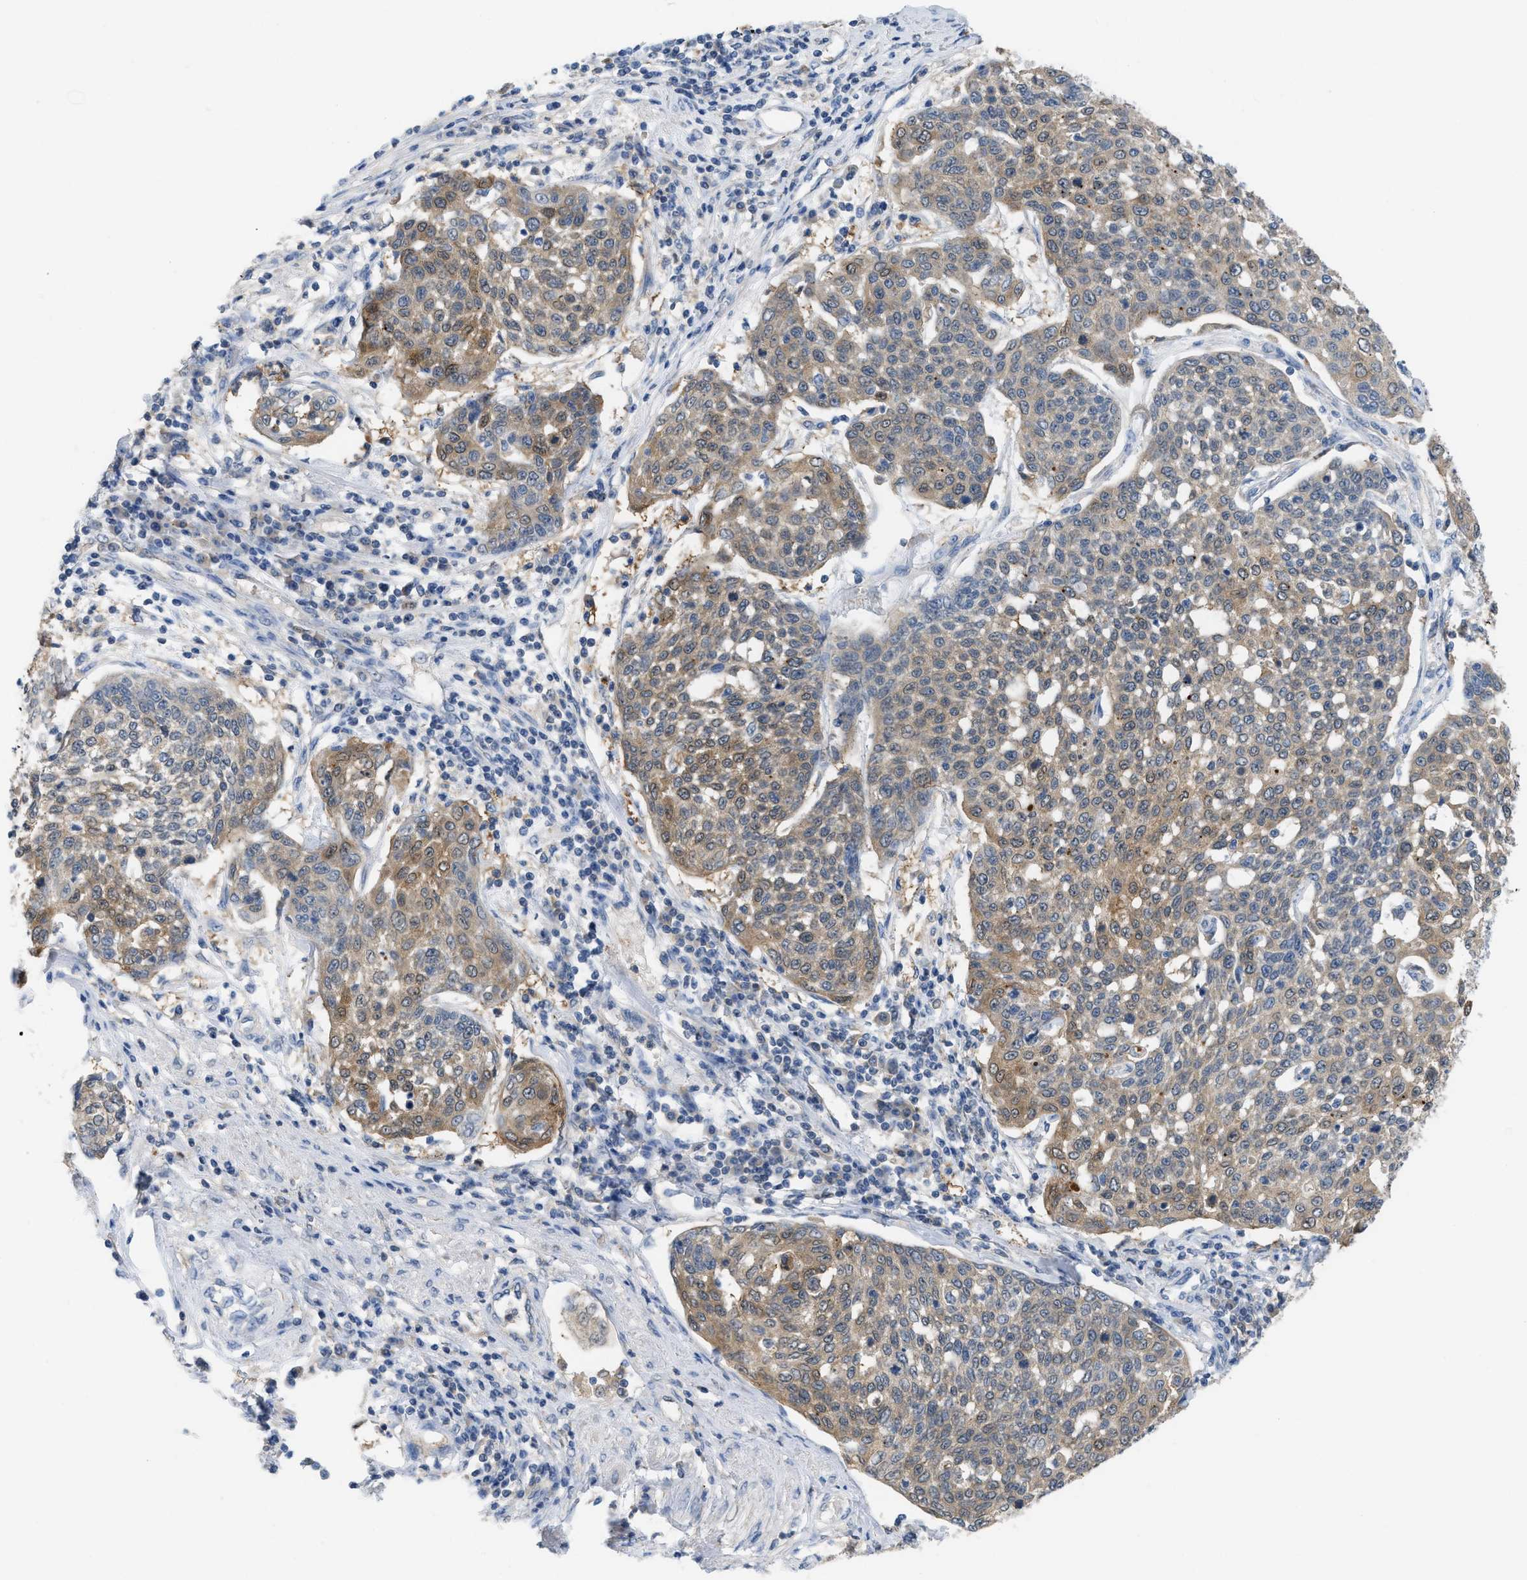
{"staining": {"intensity": "moderate", "quantity": "25%-75%", "location": "cytoplasmic/membranous"}, "tissue": "cervical cancer", "cell_type": "Tumor cells", "image_type": "cancer", "snomed": [{"axis": "morphology", "description": "Squamous cell carcinoma, NOS"}, {"axis": "topography", "description": "Cervix"}], "caption": "The micrograph reveals immunohistochemical staining of cervical cancer. There is moderate cytoplasmic/membranous expression is present in approximately 25%-75% of tumor cells. The protein is stained brown, and the nuclei are stained in blue (DAB IHC with brightfield microscopy, high magnification).", "gene": "CSTB", "patient": {"sex": "female", "age": 34}}